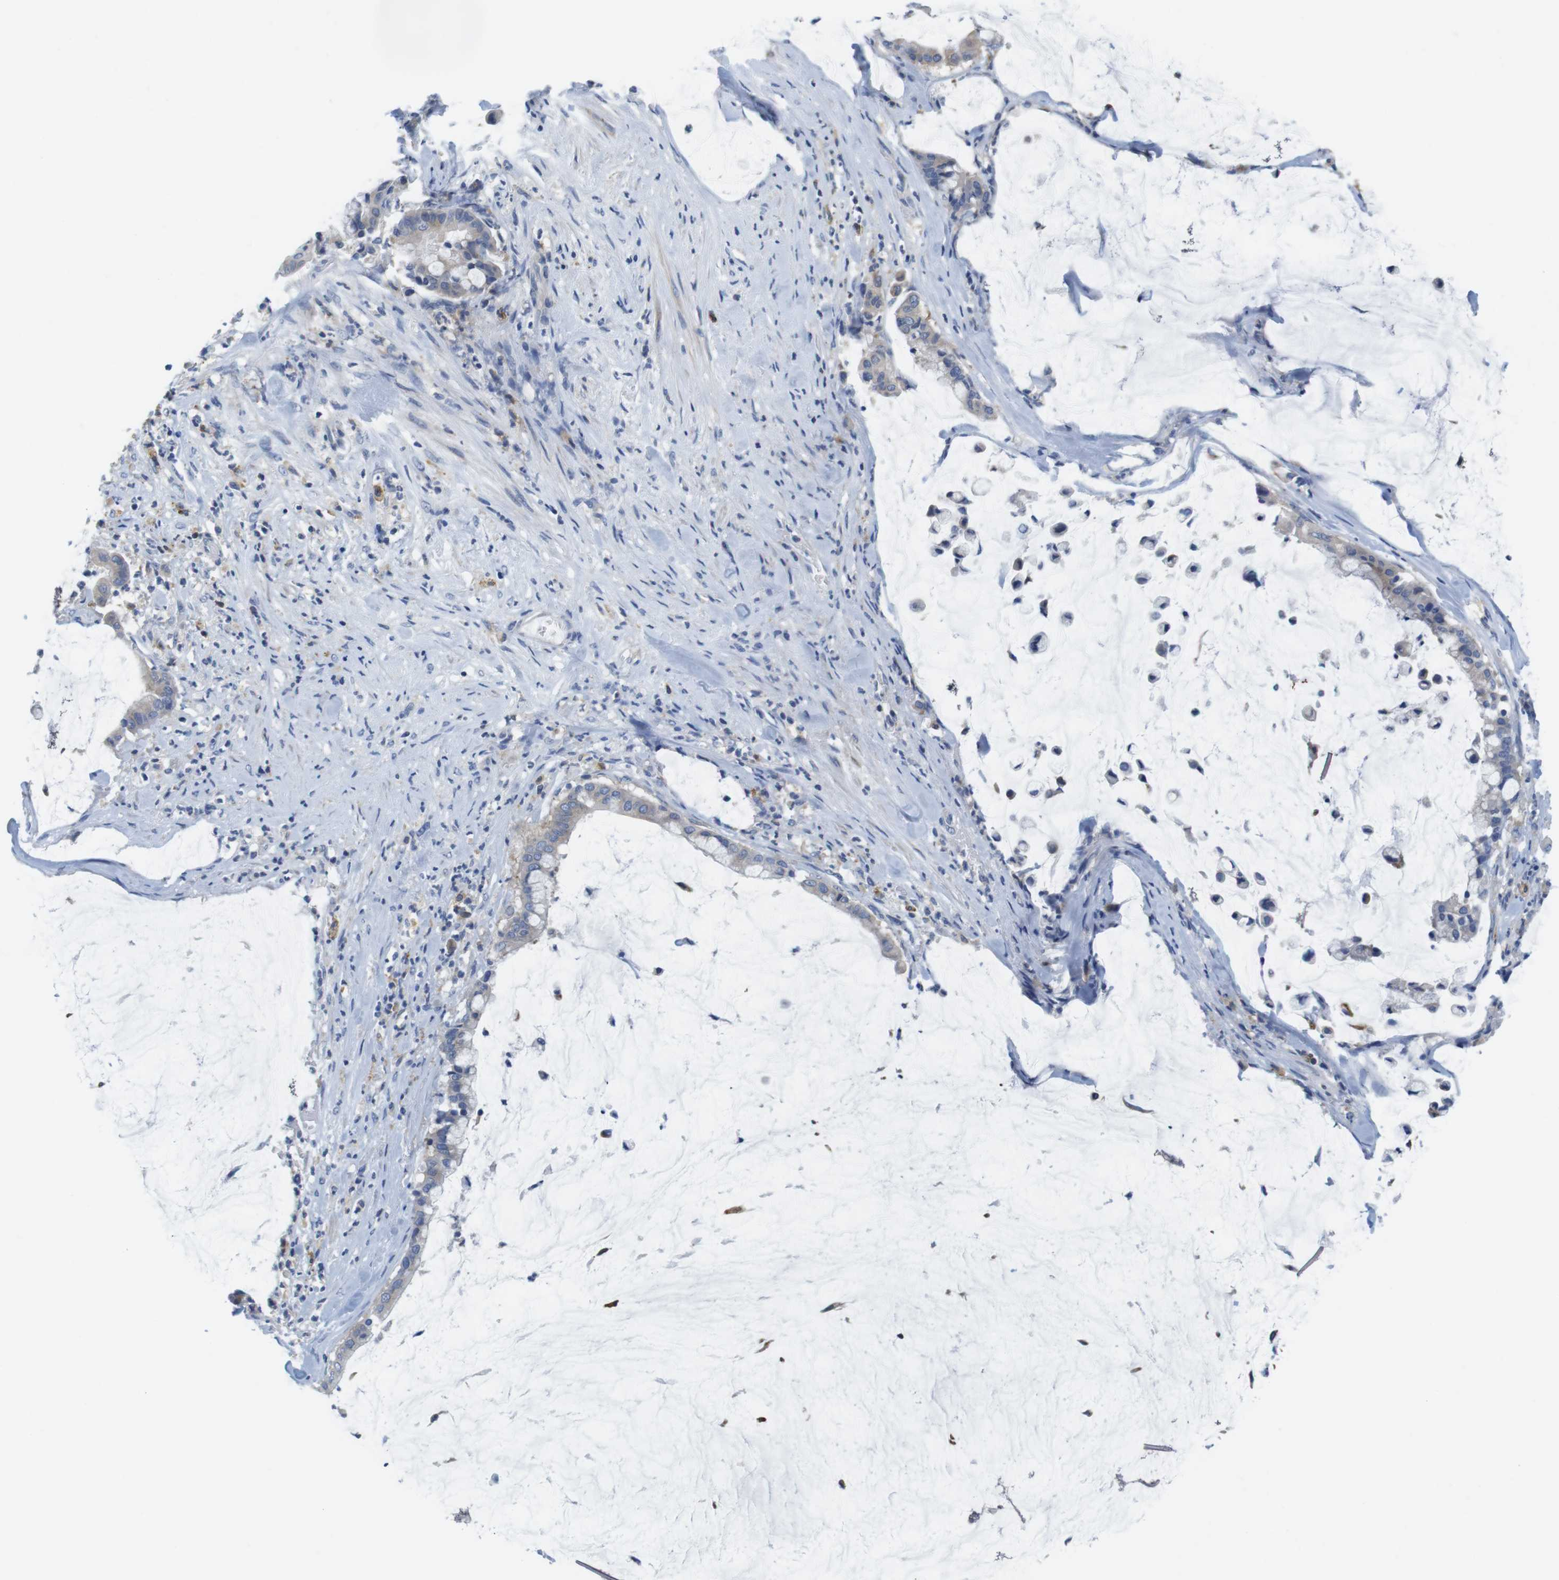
{"staining": {"intensity": "weak", "quantity": ">75%", "location": "cytoplasmic/membranous"}, "tissue": "pancreatic cancer", "cell_type": "Tumor cells", "image_type": "cancer", "snomed": [{"axis": "morphology", "description": "Adenocarcinoma, NOS"}, {"axis": "topography", "description": "Pancreas"}], "caption": "DAB immunohistochemical staining of human adenocarcinoma (pancreatic) exhibits weak cytoplasmic/membranous protein expression in about >75% of tumor cells.", "gene": "CNGA2", "patient": {"sex": "male", "age": 41}}